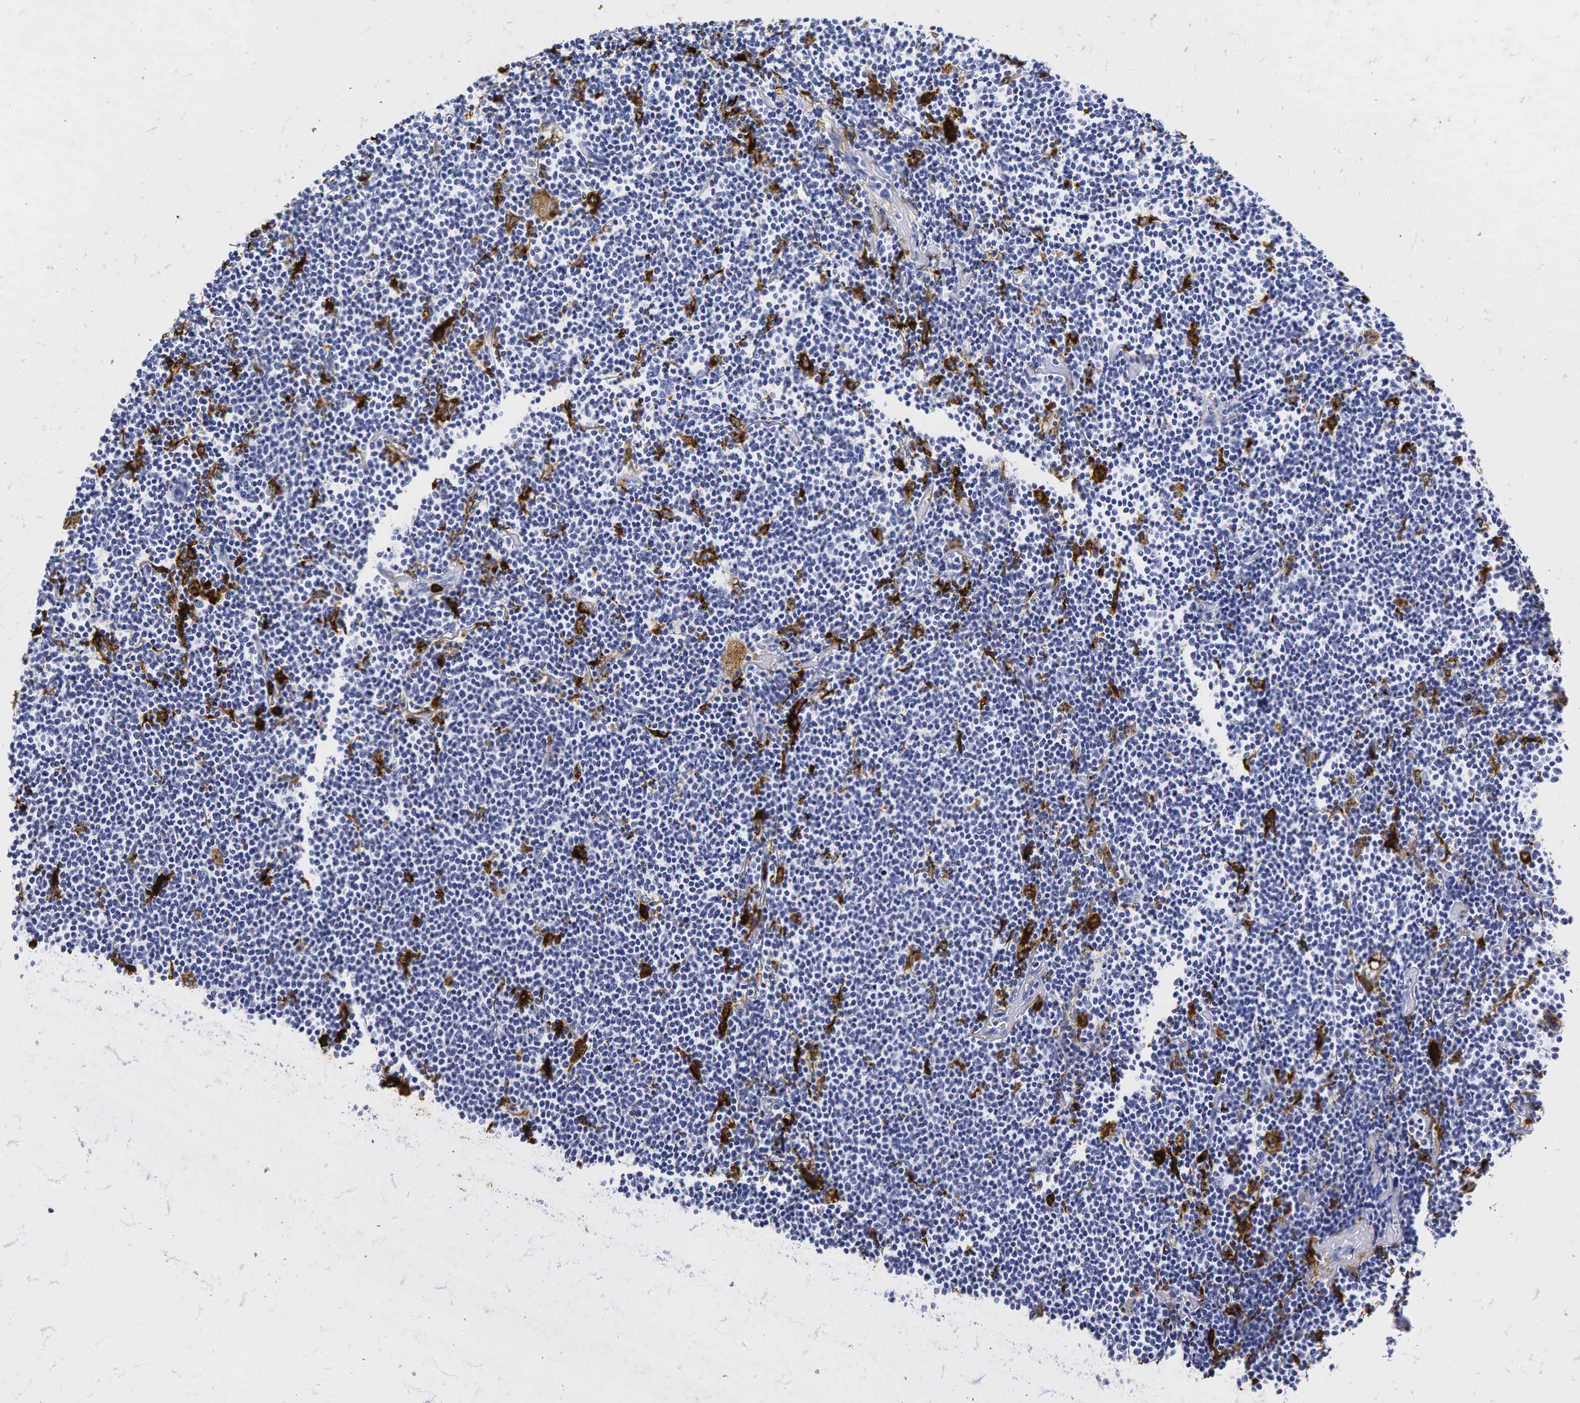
{"staining": {"intensity": "negative", "quantity": "none", "location": "none"}, "tissue": "lymphoma", "cell_type": "Tumor cells", "image_type": "cancer", "snomed": [{"axis": "morphology", "description": "Malignant lymphoma, non-Hodgkin's type, Low grade"}, {"axis": "topography", "description": "Lymph node"}], "caption": "An immunohistochemistry (IHC) photomicrograph of lymphoma is shown. There is no staining in tumor cells of lymphoma.", "gene": "LYZ", "patient": {"sex": "male", "age": 65}}